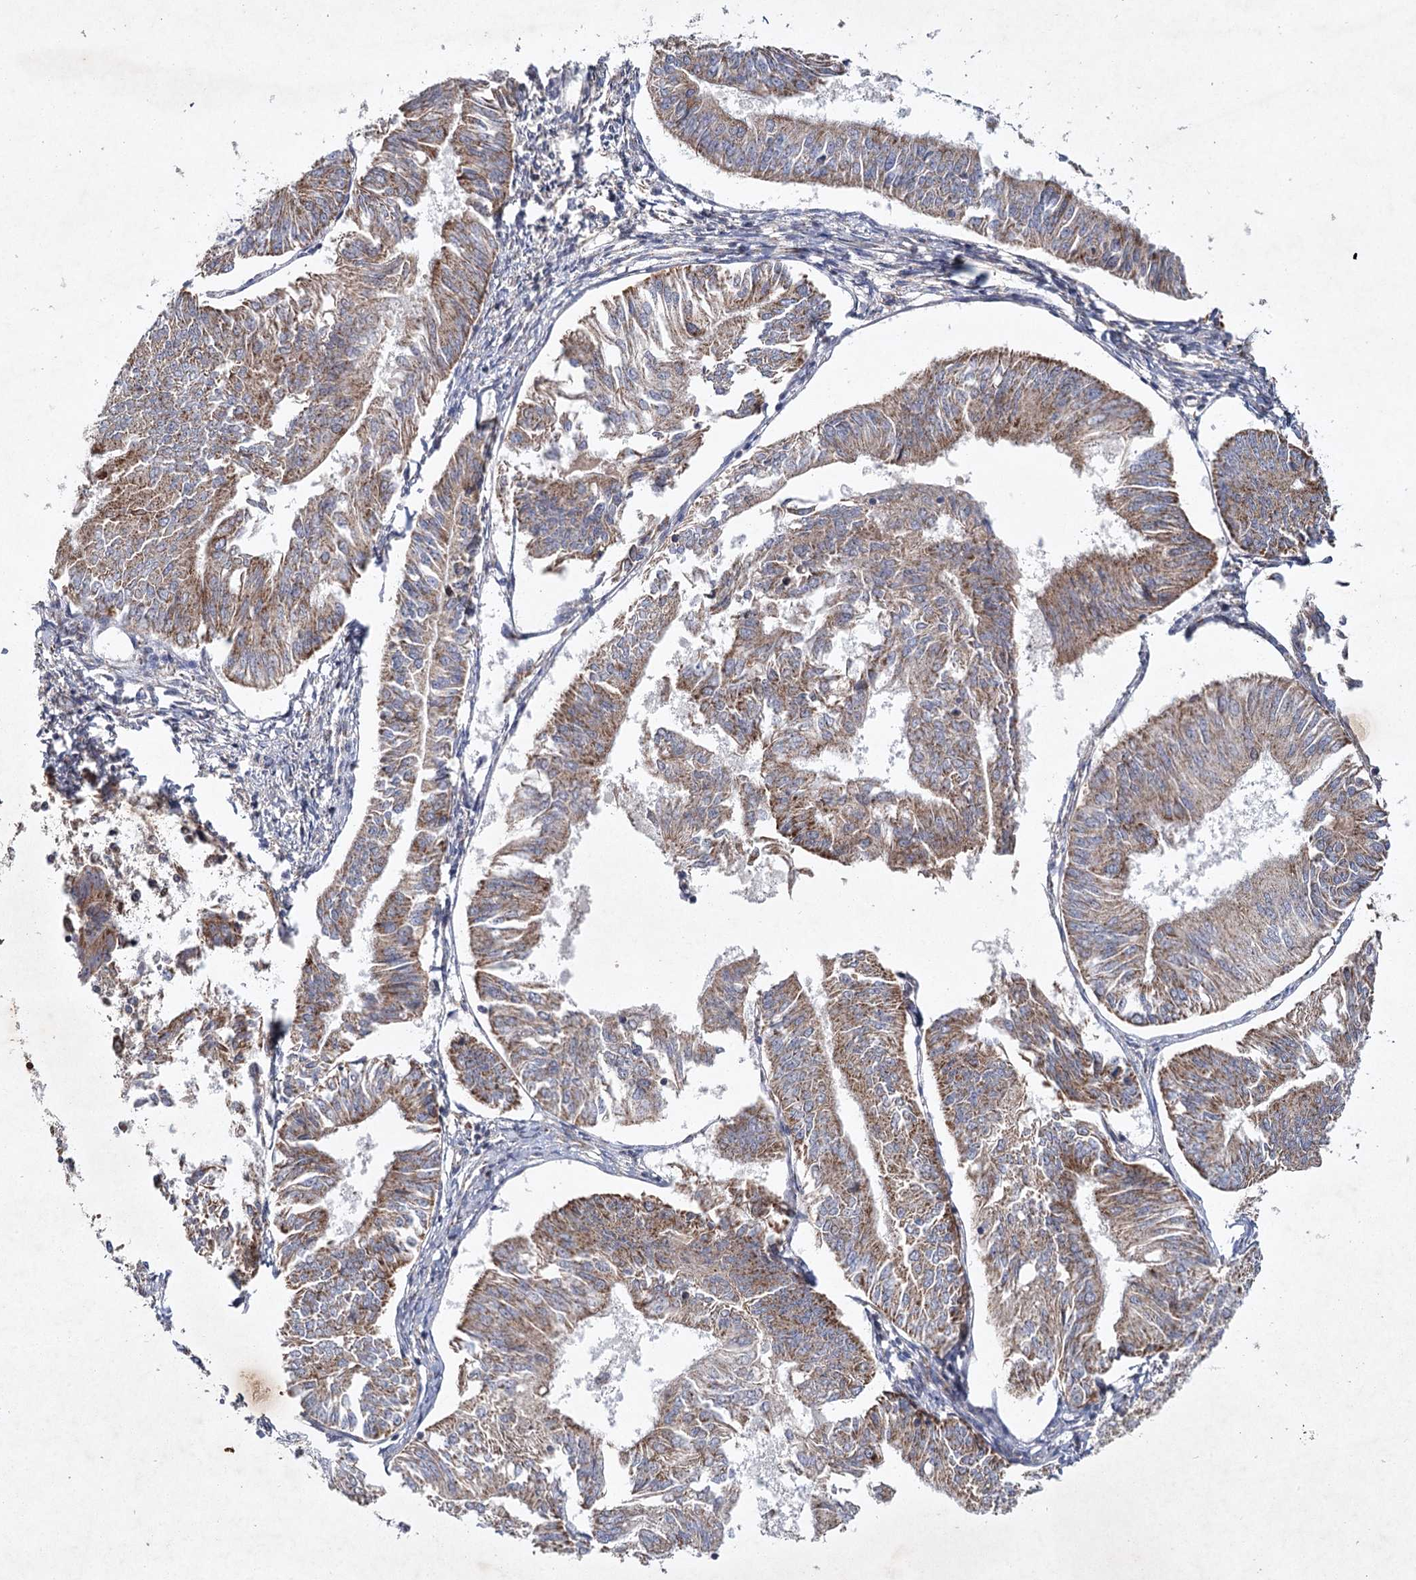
{"staining": {"intensity": "moderate", "quantity": ">75%", "location": "cytoplasmic/membranous"}, "tissue": "endometrial cancer", "cell_type": "Tumor cells", "image_type": "cancer", "snomed": [{"axis": "morphology", "description": "Adenocarcinoma, NOS"}, {"axis": "topography", "description": "Endometrium"}], "caption": "Human endometrial cancer stained for a protein (brown) demonstrates moderate cytoplasmic/membranous positive staining in about >75% of tumor cells.", "gene": "MRPL44", "patient": {"sex": "female", "age": 58}}